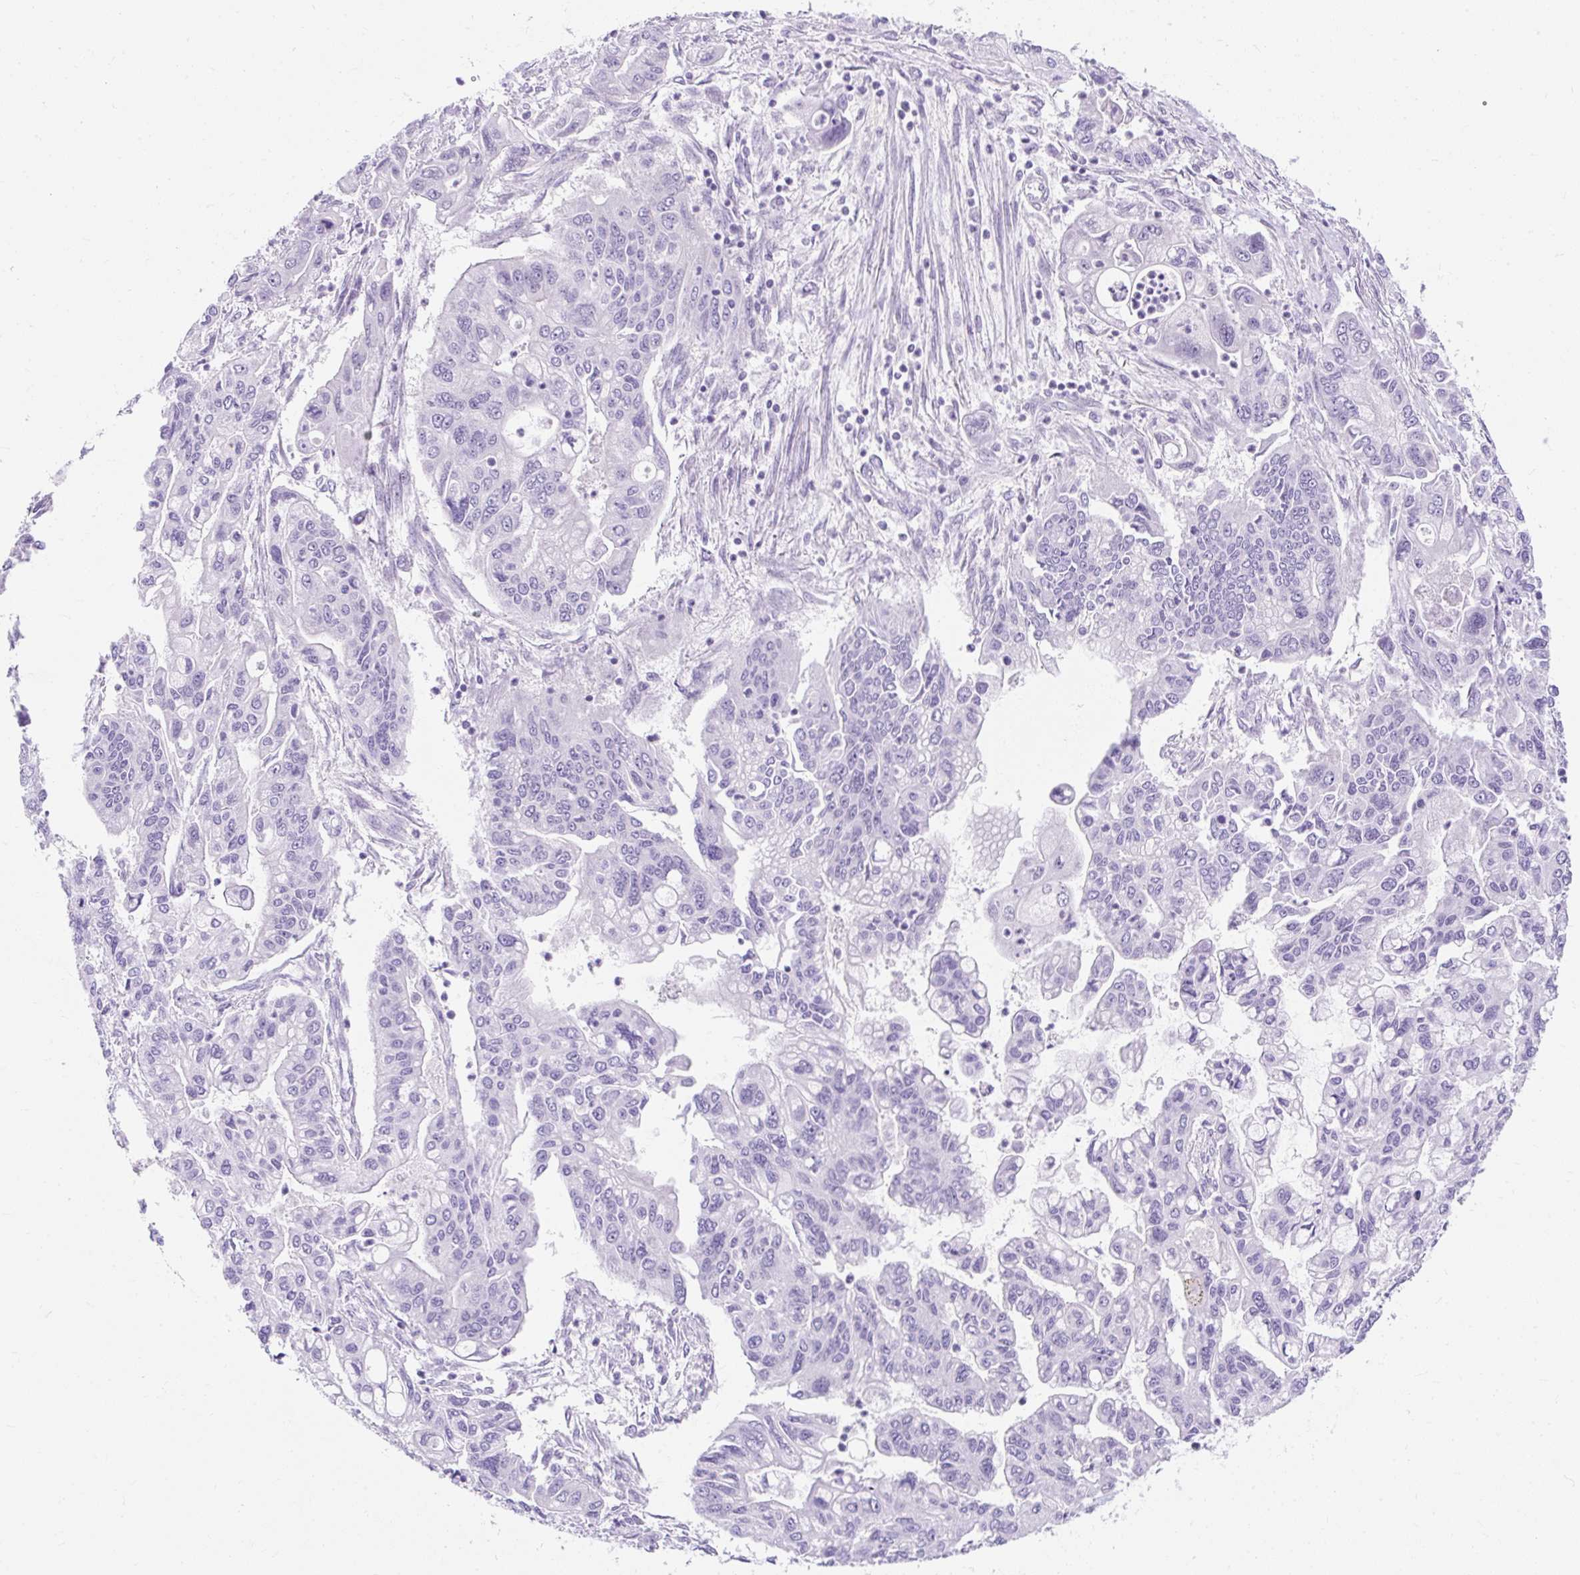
{"staining": {"intensity": "negative", "quantity": "none", "location": "none"}, "tissue": "pancreatic cancer", "cell_type": "Tumor cells", "image_type": "cancer", "snomed": [{"axis": "morphology", "description": "Adenocarcinoma, NOS"}, {"axis": "topography", "description": "Pancreas"}], "caption": "A micrograph of pancreatic cancer (adenocarcinoma) stained for a protein reveals no brown staining in tumor cells.", "gene": "GOLGA8A", "patient": {"sex": "male", "age": 62}}